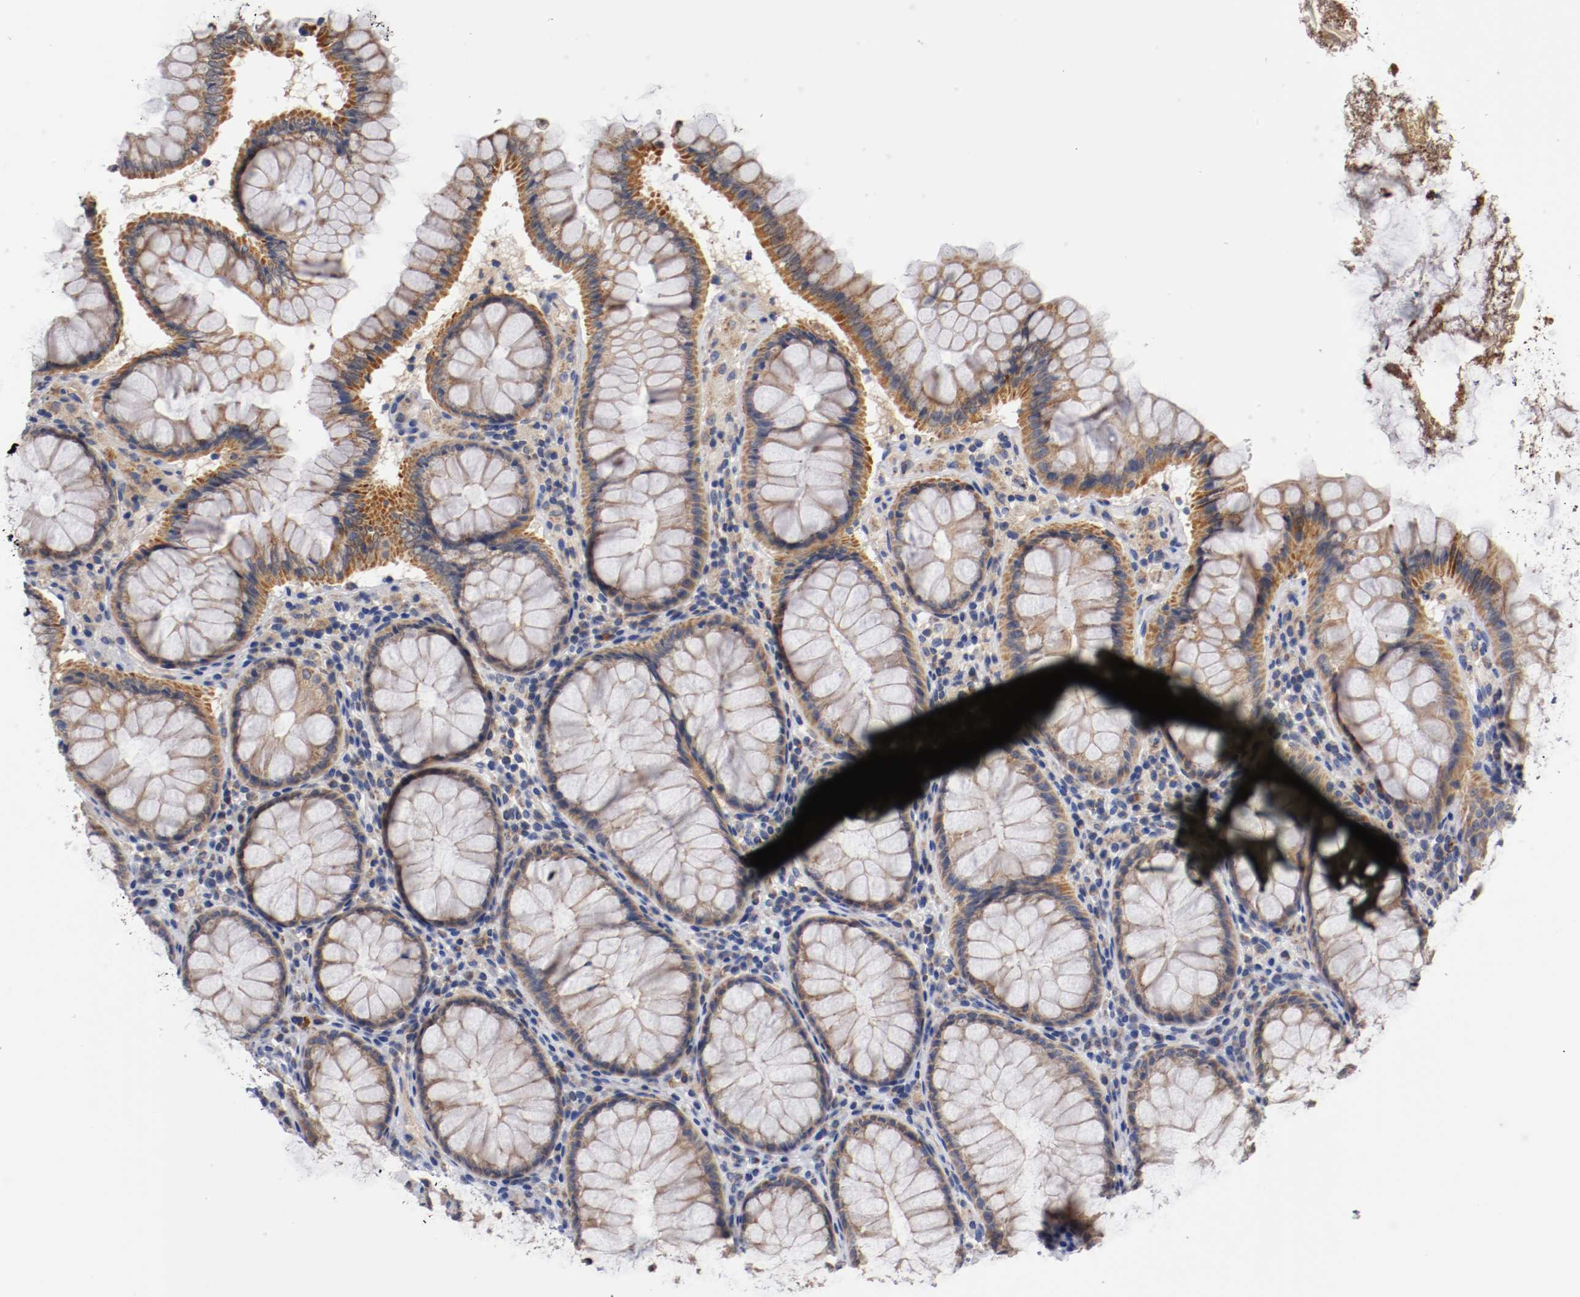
{"staining": {"intensity": "weak", "quantity": "25%-75%", "location": "cytoplasmic/membranous"}, "tissue": "colon", "cell_type": "Endothelial cells", "image_type": "normal", "snomed": [{"axis": "morphology", "description": "Normal tissue, NOS"}, {"axis": "topography", "description": "Colon"}], "caption": "This histopathology image exhibits IHC staining of benign human colon, with low weak cytoplasmic/membranous staining in about 25%-75% of endothelial cells.", "gene": "PCSK6", "patient": {"sex": "female", "age": 46}}